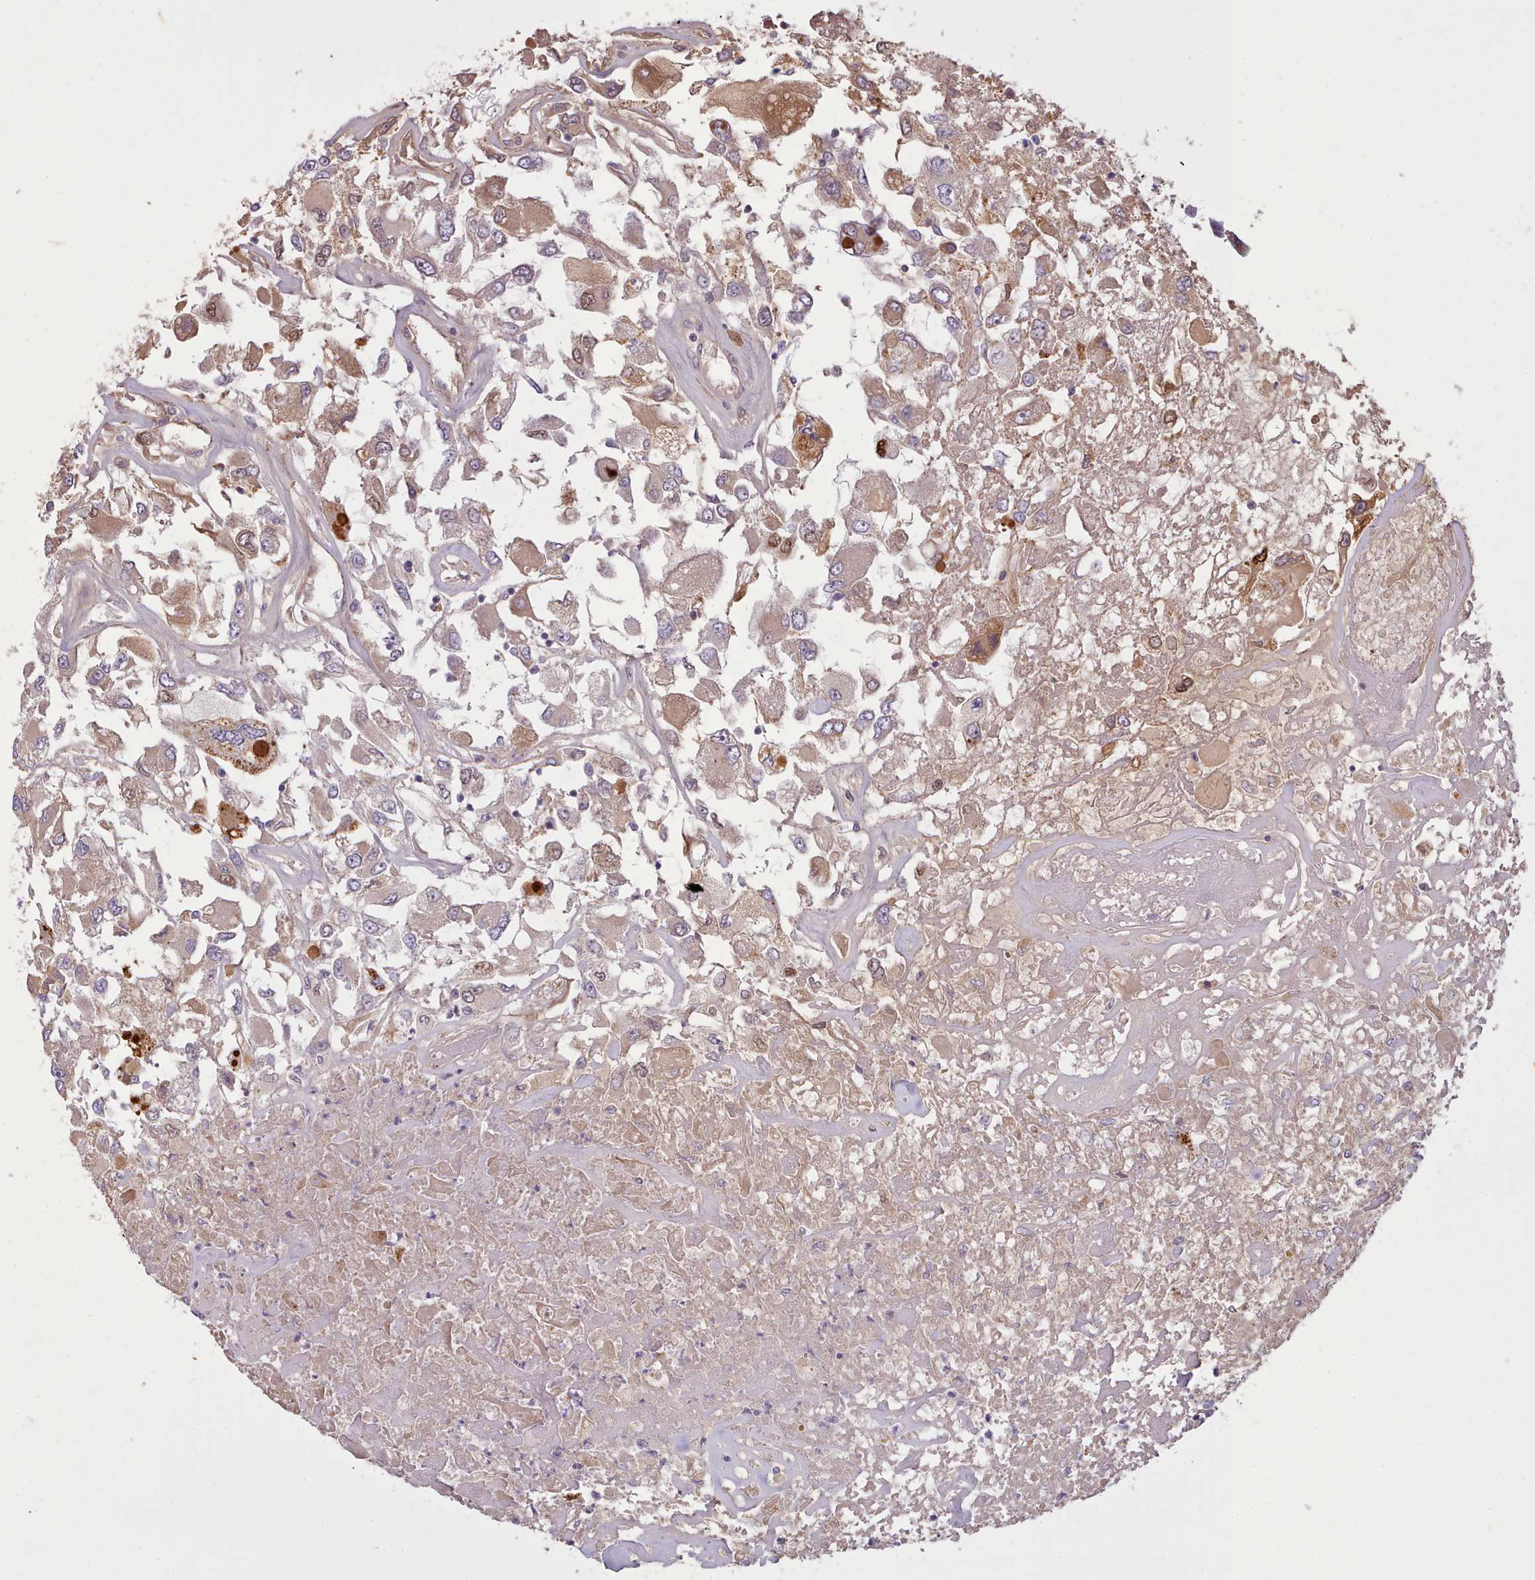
{"staining": {"intensity": "moderate", "quantity": "<25%", "location": "cytoplasmic/membranous,nuclear"}, "tissue": "renal cancer", "cell_type": "Tumor cells", "image_type": "cancer", "snomed": [{"axis": "morphology", "description": "Adenocarcinoma, NOS"}, {"axis": "topography", "description": "Kidney"}], "caption": "Renal adenocarcinoma tissue demonstrates moderate cytoplasmic/membranous and nuclear staining in approximately <25% of tumor cells", "gene": "NMRK1", "patient": {"sex": "female", "age": 52}}